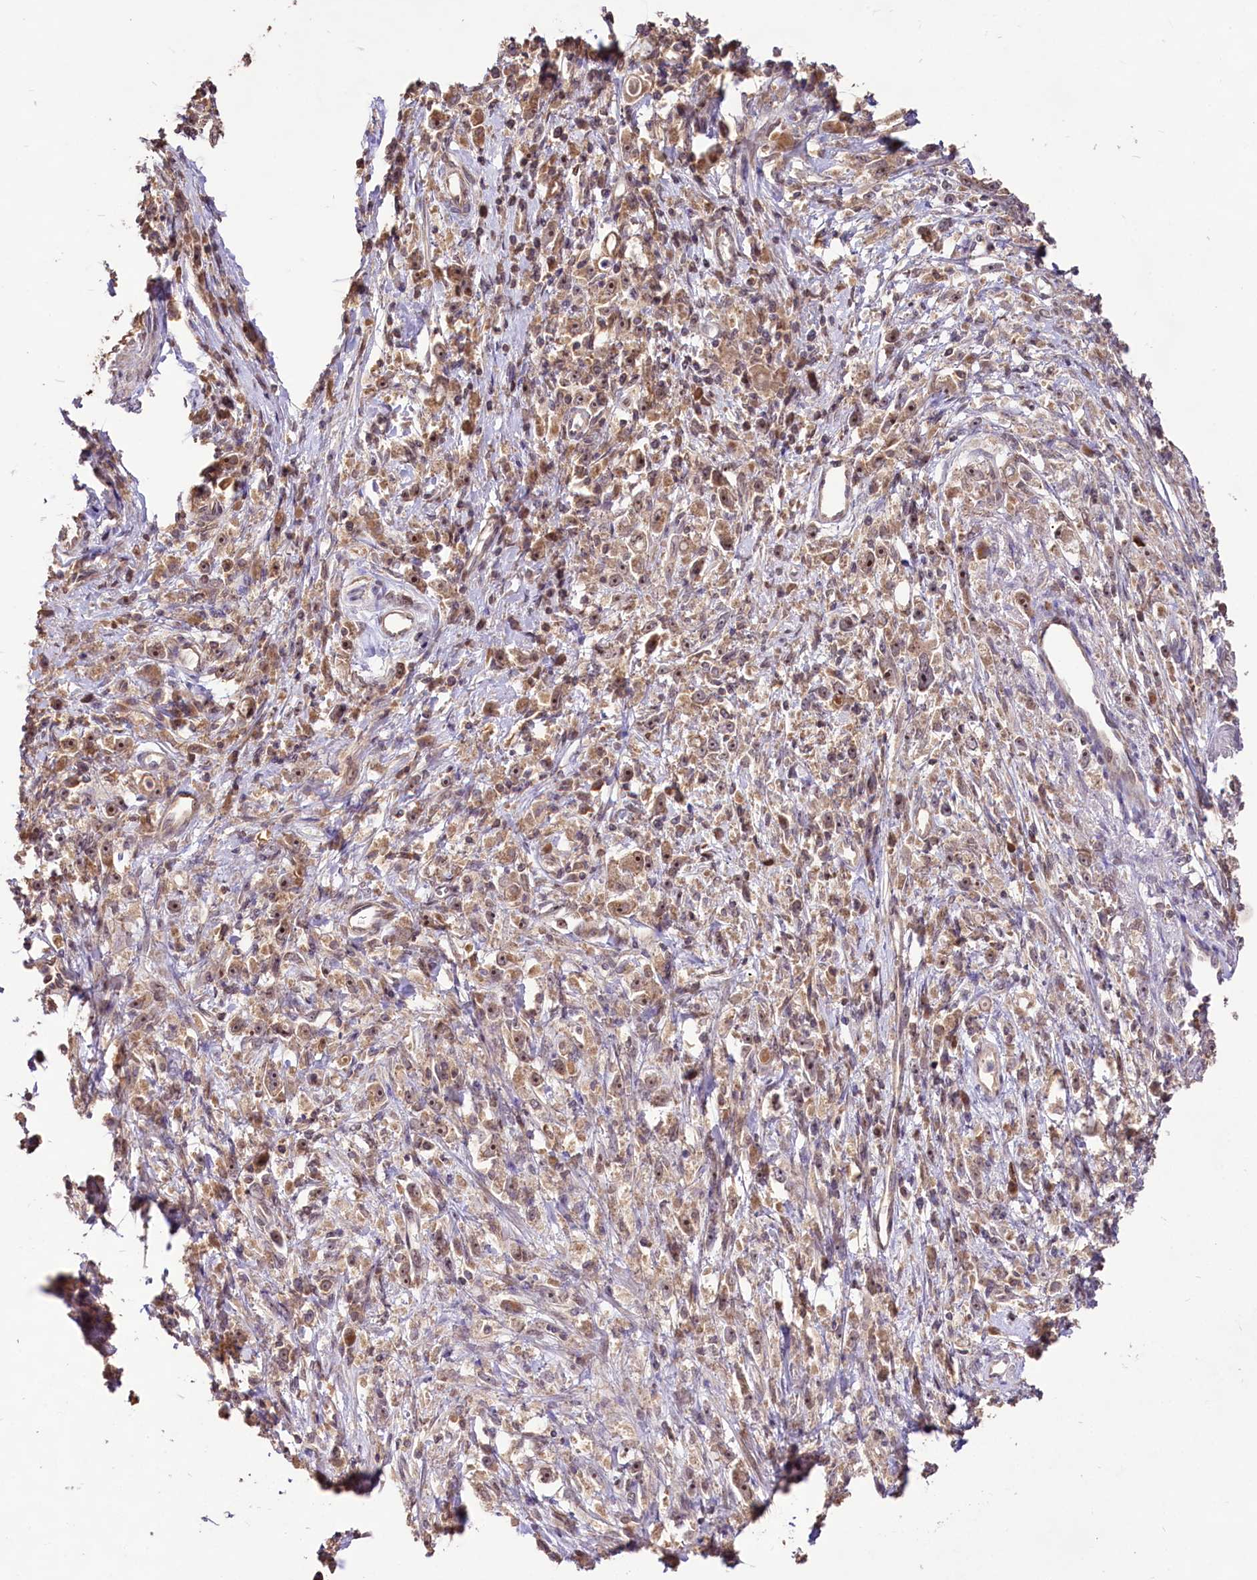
{"staining": {"intensity": "moderate", "quantity": ">75%", "location": "cytoplasmic/membranous,nuclear"}, "tissue": "stomach cancer", "cell_type": "Tumor cells", "image_type": "cancer", "snomed": [{"axis": "morphology", "description": "Adenocarcinoma, NOS"}, {"axis": "topography", "description": "Stomach"}], "caption": "An image of stomach cancer (adenocarcinoma) stained for a protein displays moderate cytoplasmic/membranous and nuclear brown staining in tumor cells.", "gene": "RRP8", "patient": {"sex": "female", "age": 59}}